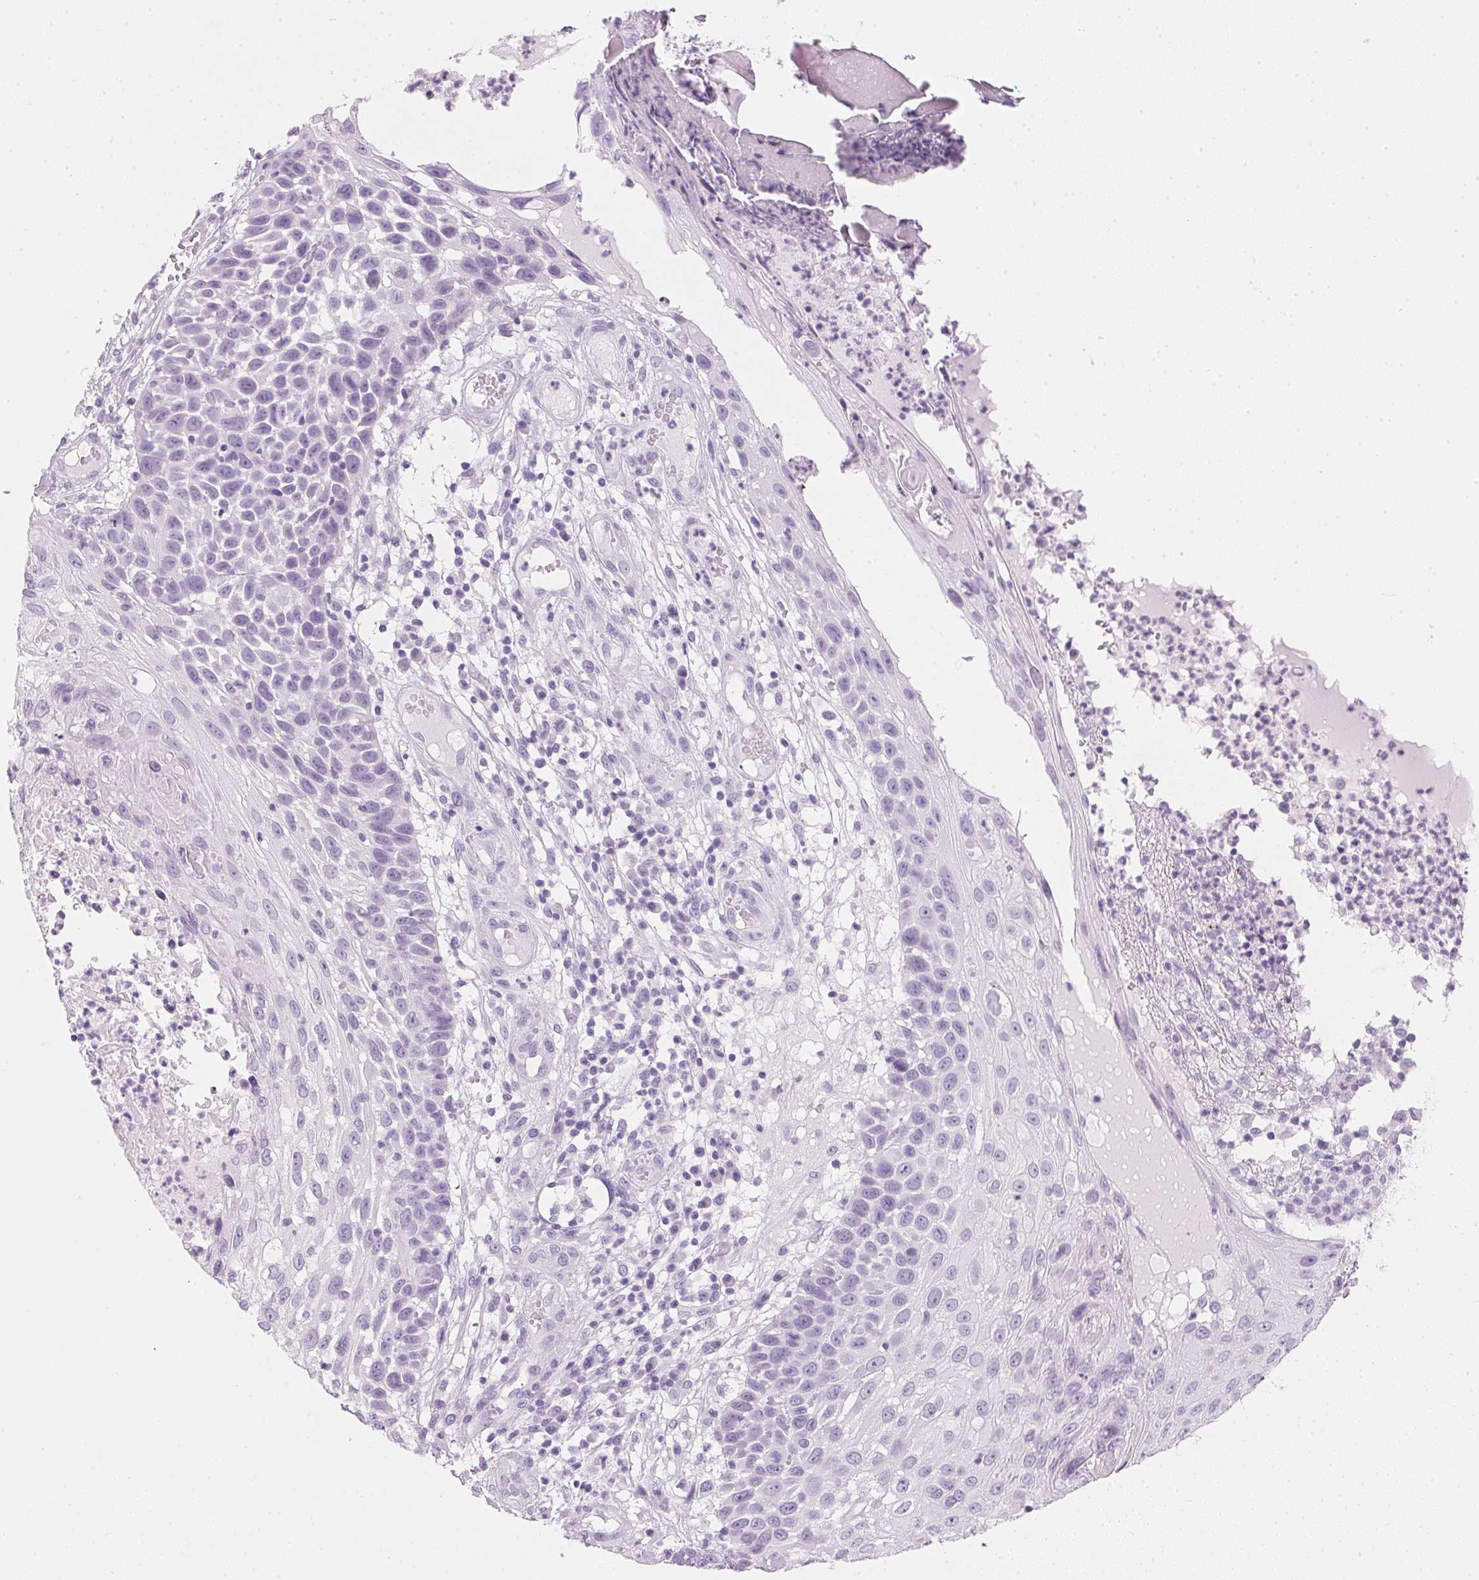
{"staining": {"intensity": "negative", "quantity": "none", "location": "none"}, "tissue": "skin cancer", "cell_type": "Tumor cells", "image_type": "cancer", "snomed": [{"axis": "morphology", "description": "Squamous cell carcinoma, NOS"}, {"axis": "topography", "description": "Skin"}], "caption": "IHC histopathology image of human squamous cell carcinoma (skin) stained for a protein (brown), which reveals no staining in tumor cells.", "gene": "IGFBP1", "patient": {"sex": "male", "age": 92}}